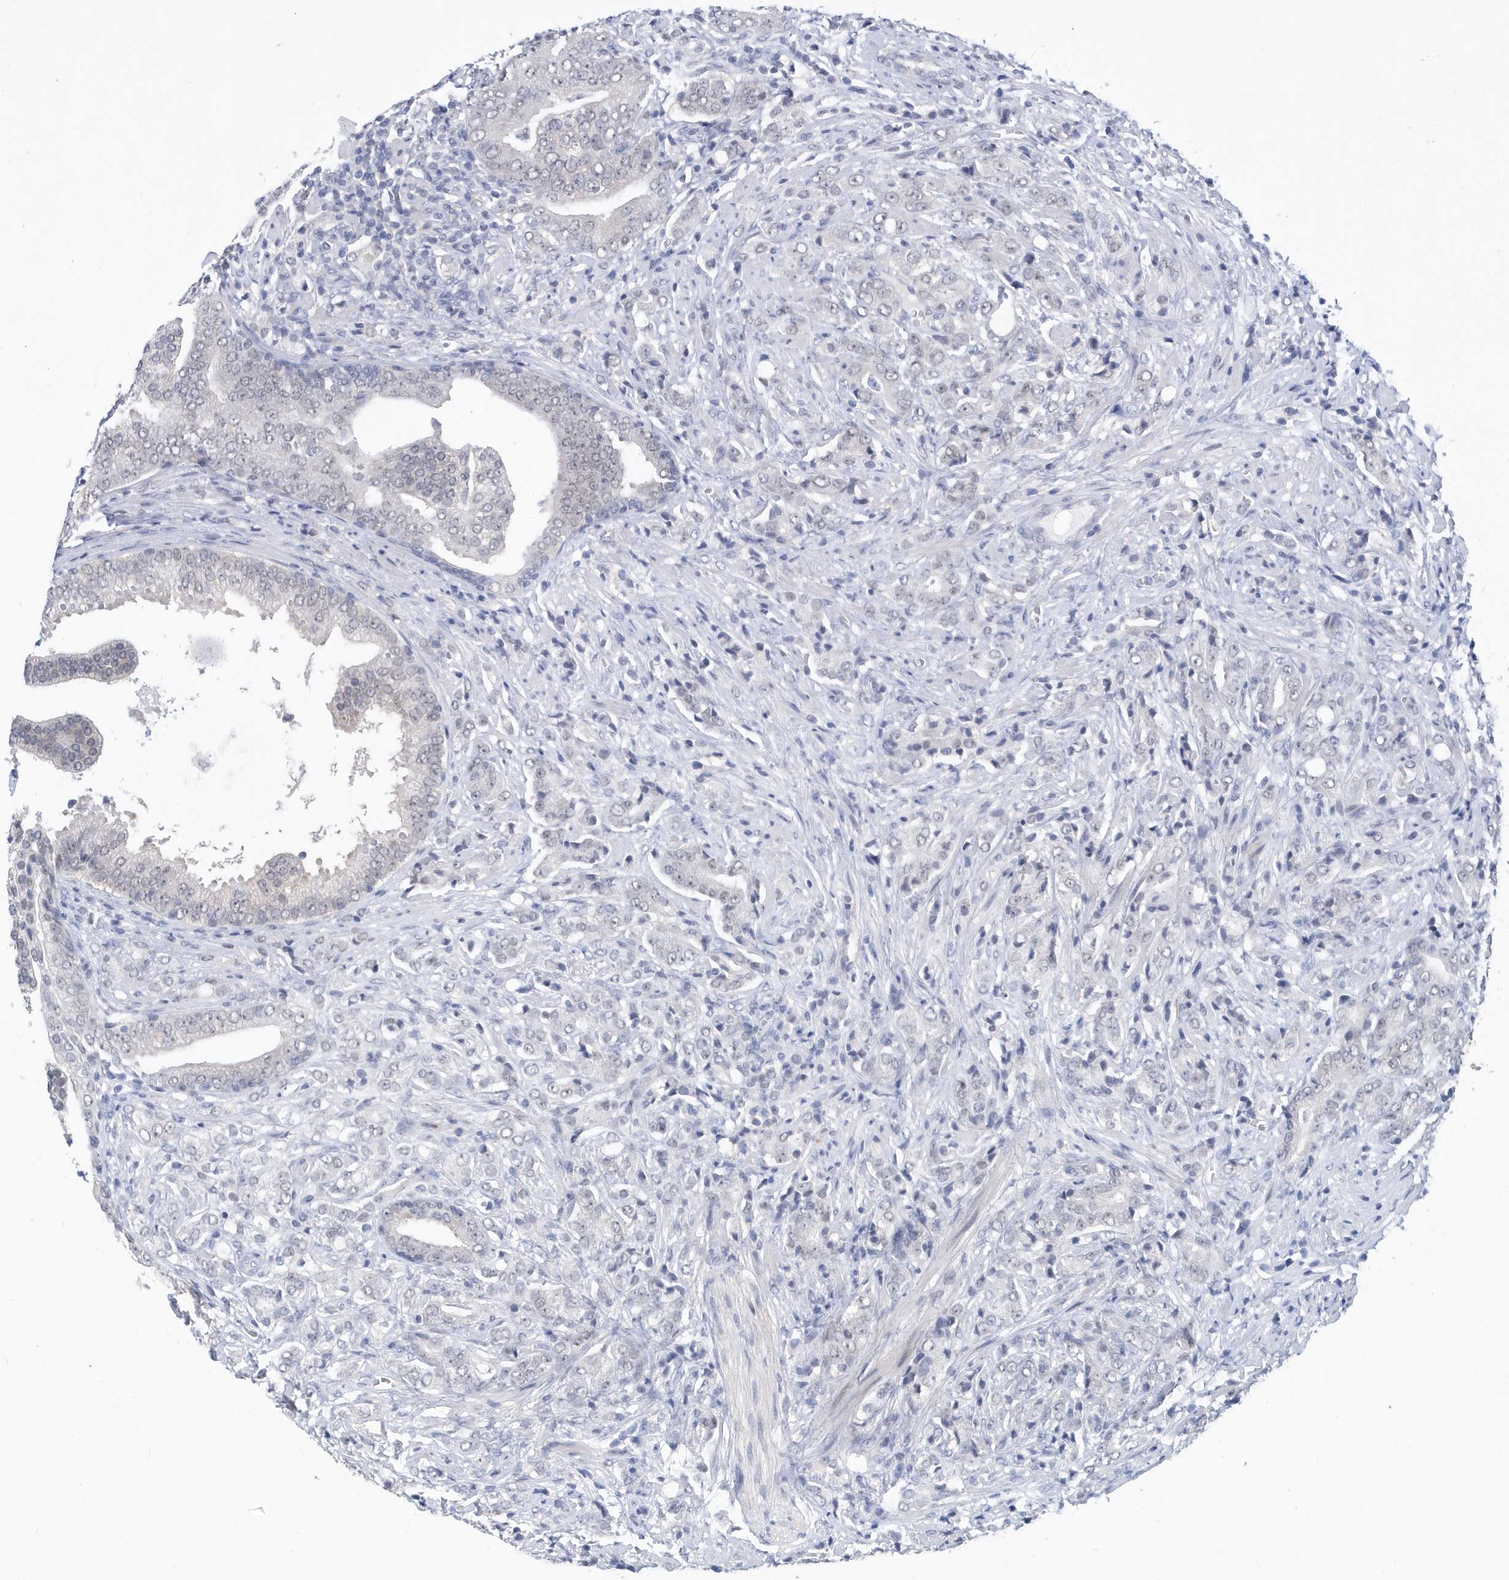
{"staining": {"intensity": "negative", "quantity": "none", "location": "none"}, "tissue": "prostate cancer", "cell_type": "Tumor cells", "image_type": "cancer", "snomed": [{"axis": "morphology", "description": "Adenocarcinoma, High grade"}, {"axis": "topography", "description": "Prostate"}], "caption": "Immunohistochemical staining of human prostate cancer (high-grade adenocarcinoma) exhibits no significant positivity in tumor cells.", "gene": "SRGAP3", "patient": {"sex": "male", "age": 57}}